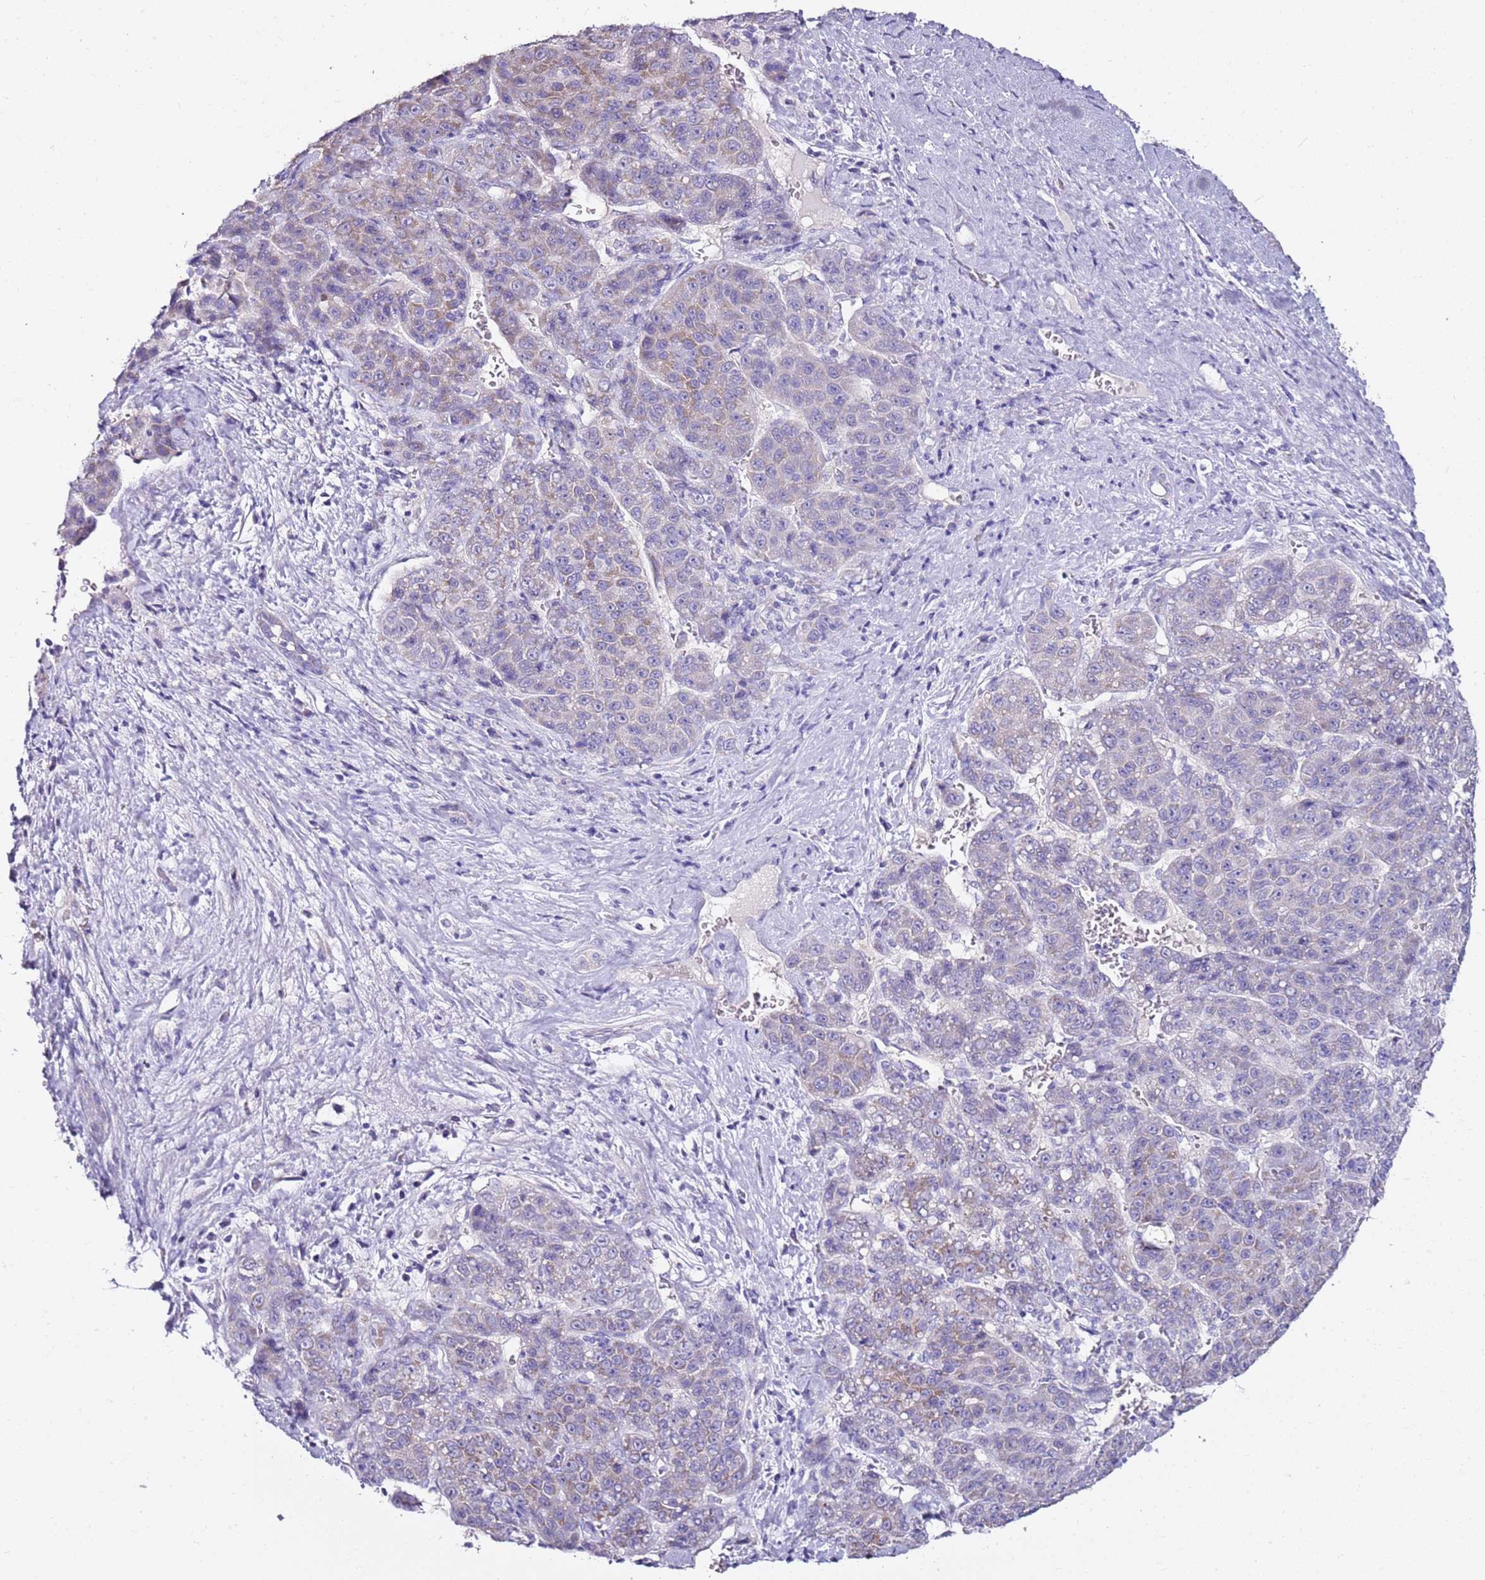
{"staining": {"intensity": "weak", "quantity": "<25%", "location": "cytoplasmic/membranous"}, "tissue": "liver cancer", "cell_type": "Tumor cells", "image_type": "cancer", "snomed": [{"axis": "morphology", "description": "Carcinoma, Hepatocellular, NOS"}, {"axis": "topography", "description": "Liver"}], "caption": "This is an immunohistochemistry (IHC) photomicrograph of liver cancer. There is no staining in tumor cells.", "gene": "MYBPC3", "patient": {"sex": "female", "age": 53}}